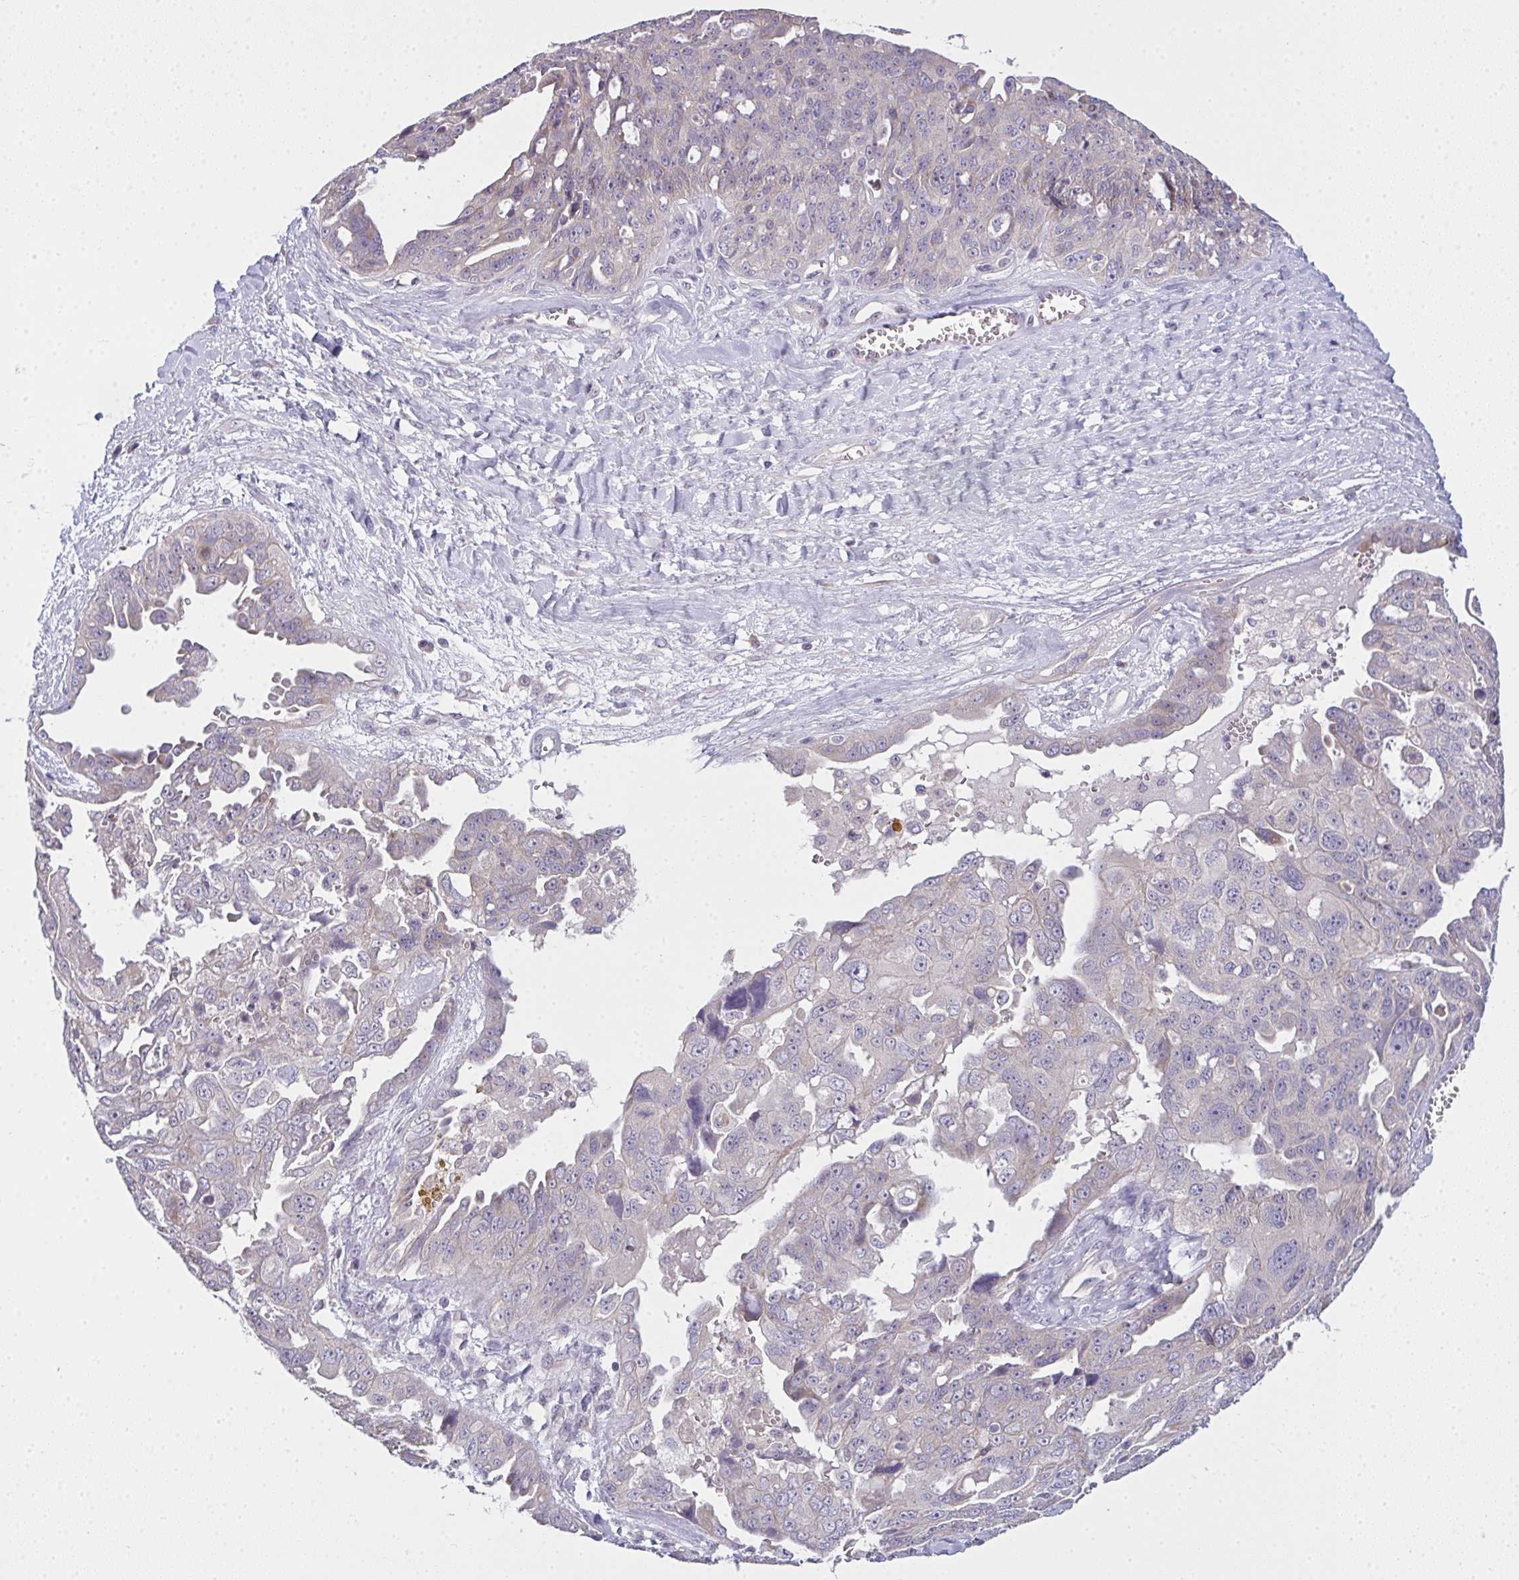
{"staining": {"intensity": "negative", "quantity": "none", "location": "none"}, "tissue": "ovarian cancer", "cell_type": "Tumor cells", "image_type": "cancer", "snomed": [{"axis": "morphology", "description": "Carcinoma, endometroid"}, {"axis": "topography", "description": "Ovary"}], "caption": "This is an immunohistochemistry micrograph of endometroid carcinoma (ovarian). There is no expression in tumor cells.", "gene": "NT5C1A", "patient": {"sex": "female", "age": 70}}